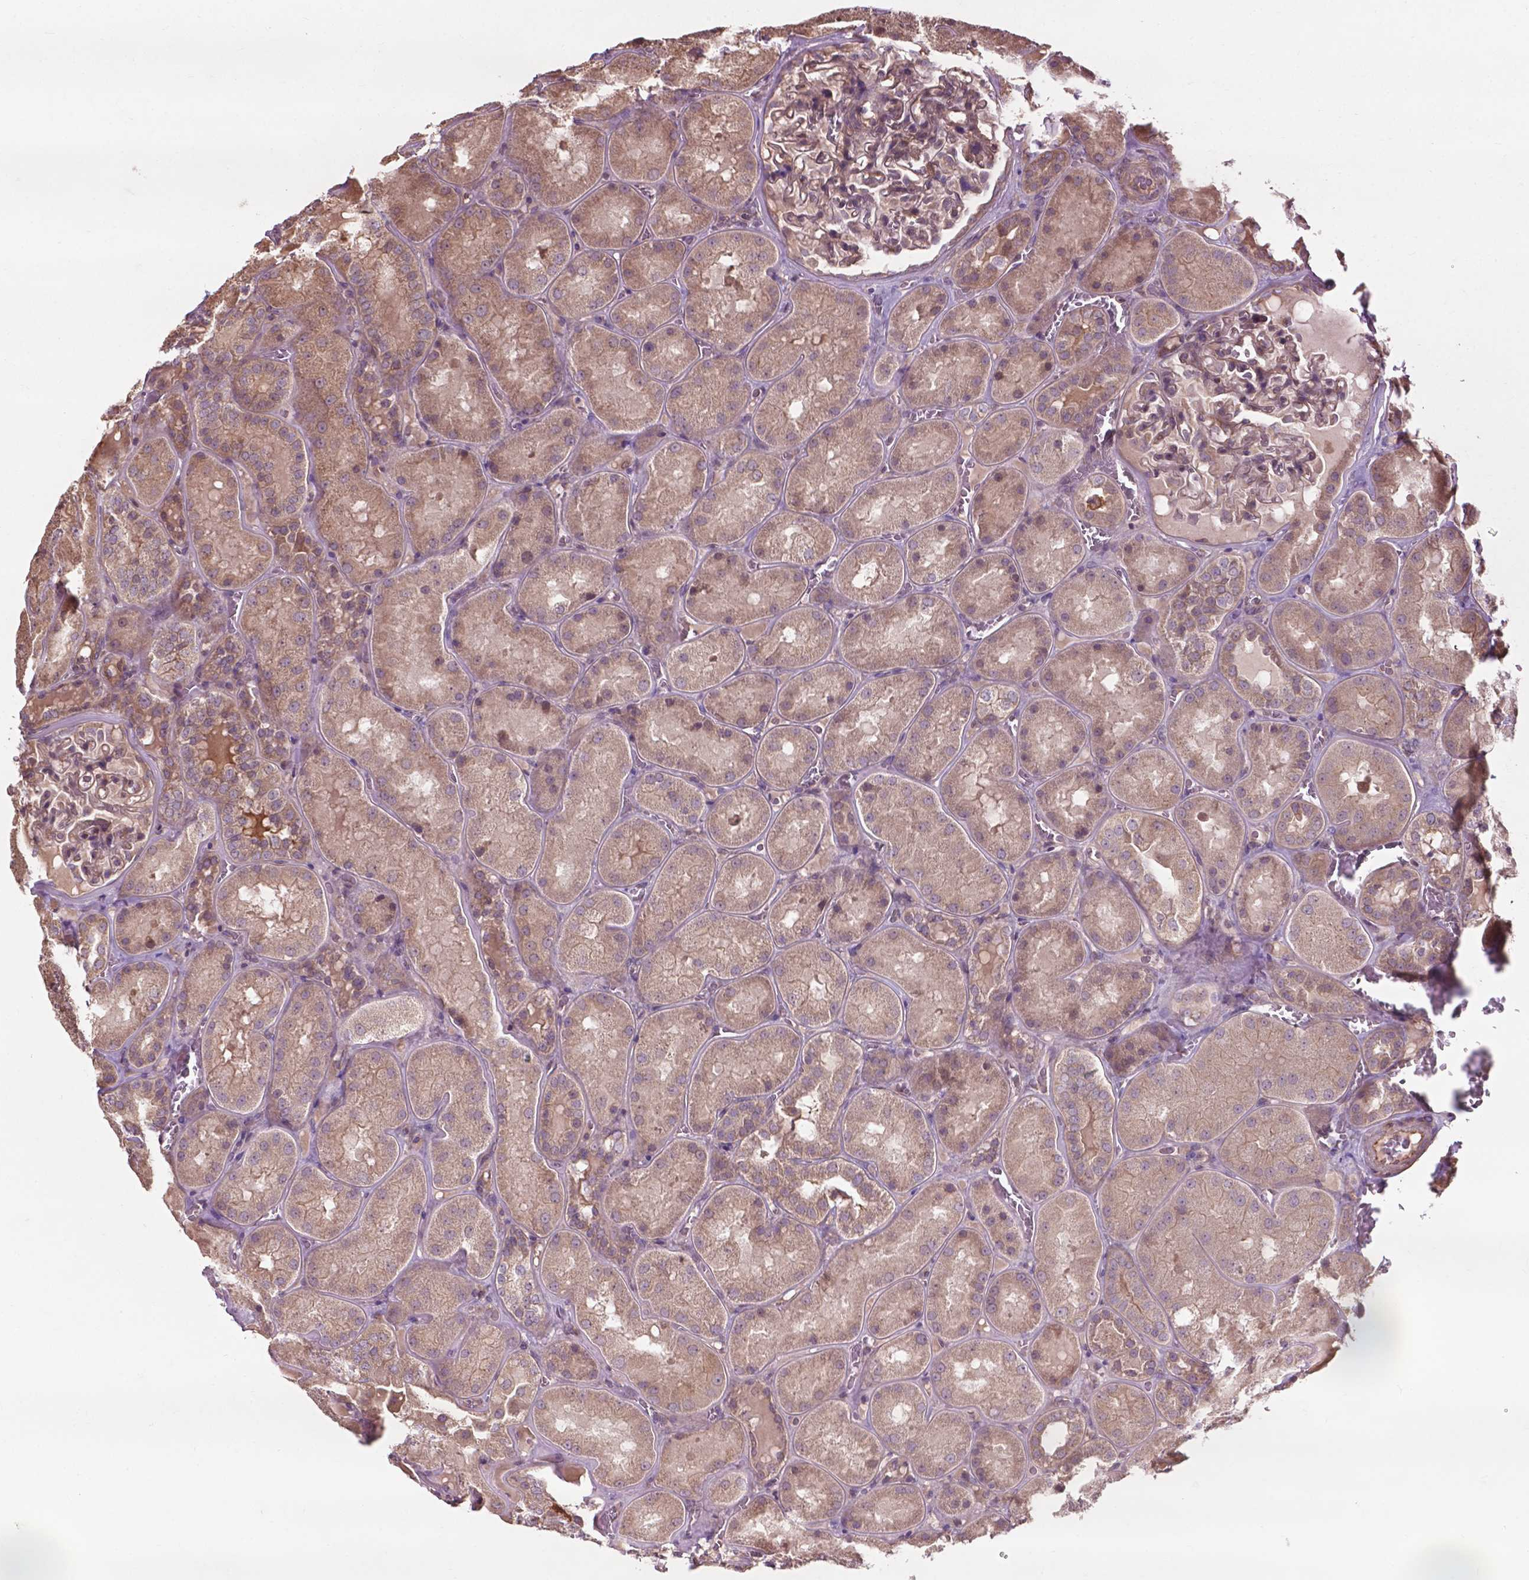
{"staining": {"intensity": "weak", "quantity": ">75%", "location": "cytoplasmic/membranous,nuclear"}, "tissue": "kidney", "cell_type": "Cells in glomeruli", "image_type": "normal", "snomed": [{"axis": "morphology", "description": "Normal tissue, NOS"}, {"axis": "topography", "description": "Kidney"}], "caption": "Immunohistochemistry (DAB (3,3'-diaminobenzidine)) staining of benign human kidney reveals weak cytoplasmic/membranous,nuclear protein positivity in about >75% of cells in glomeruli.", "gene": "CDC42BPA", "patient": {"sex": "male", "age": 73}}